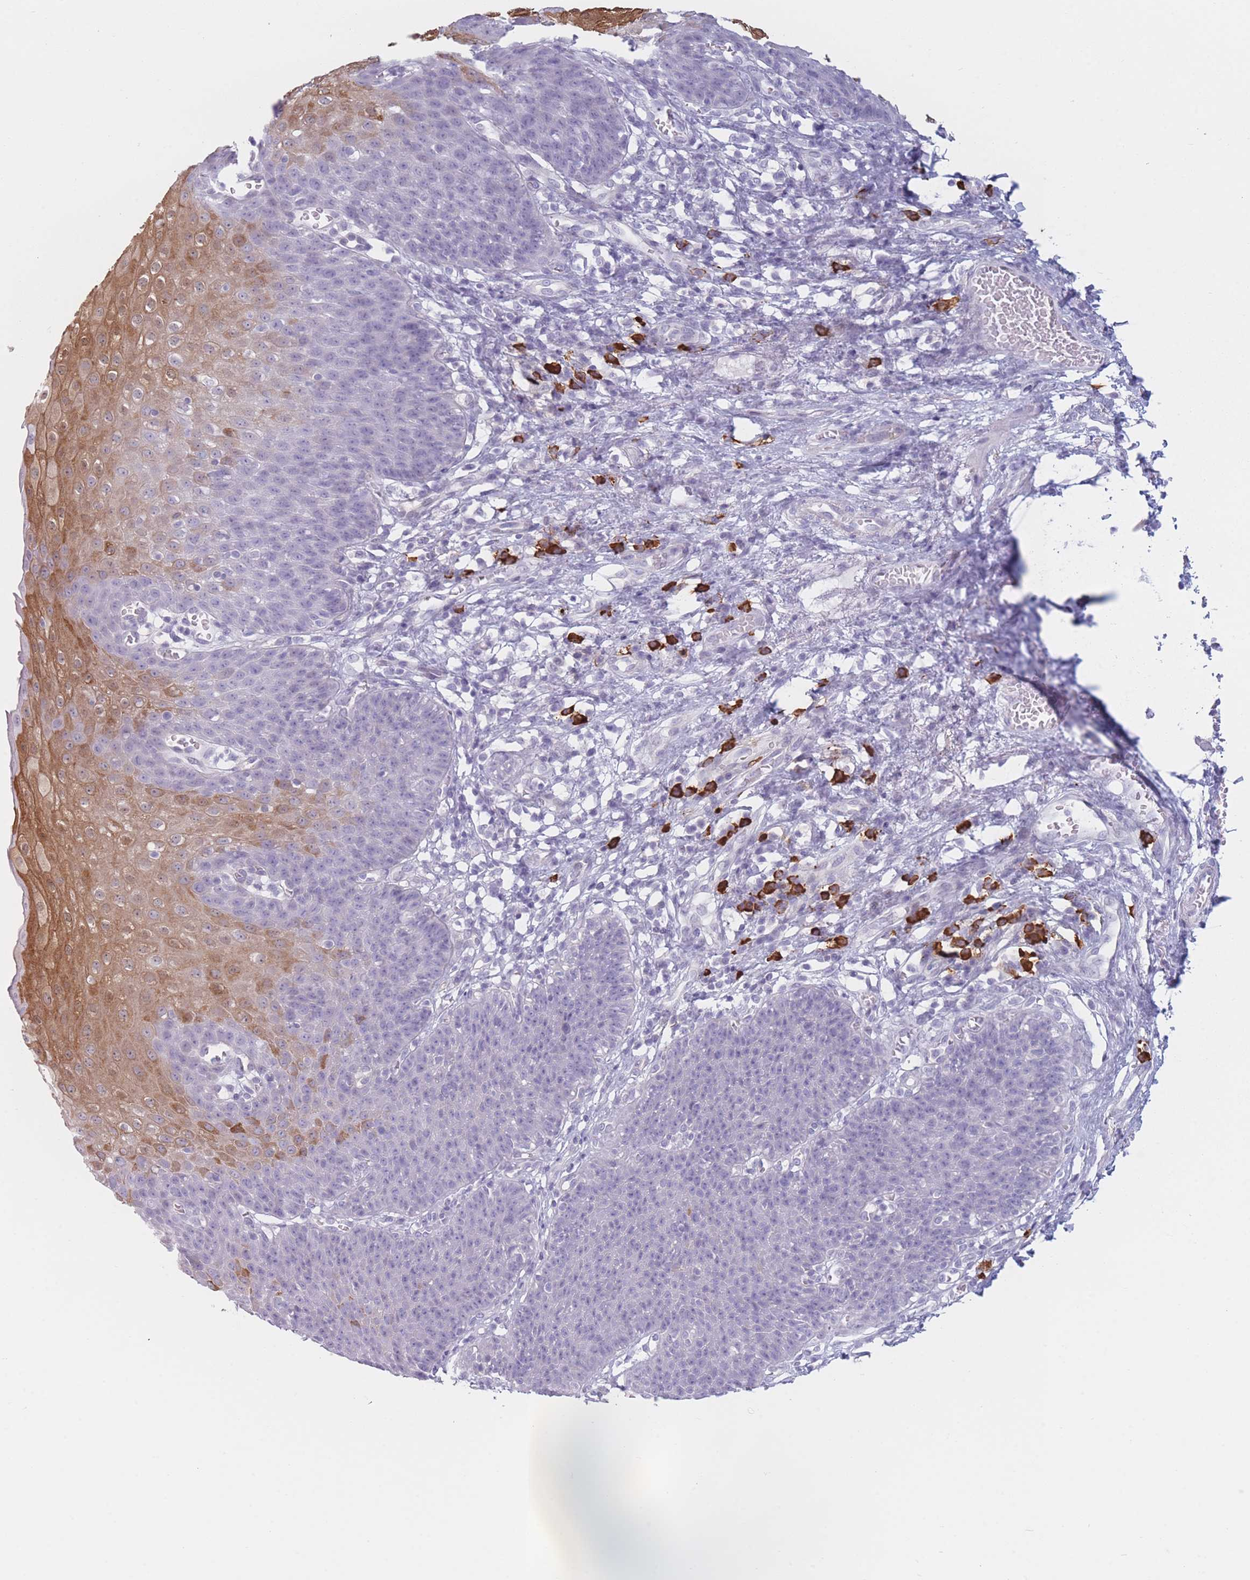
{"staining": {"intensity": "moderate", "quantity": "25%-75%", "location": "cytoplasmic/membranous"}, "tissue": "esophagus", "cell_type": "Squamous epithelial cells", "image_type": "normal", "snomed": [{"axis": "morphology", "description": "Normal tissue, NOS"}, {"axis": "topography", "description": "Esophagus"}], "caption": "Moderate cytoplasmic/membranous positivity is appreciated in approximately 25%-75% of squamous epithelial cells in unremarkable esophagus.", "gene": "PLEKHG2", "patient": {"sex": "male", "age": 71}}